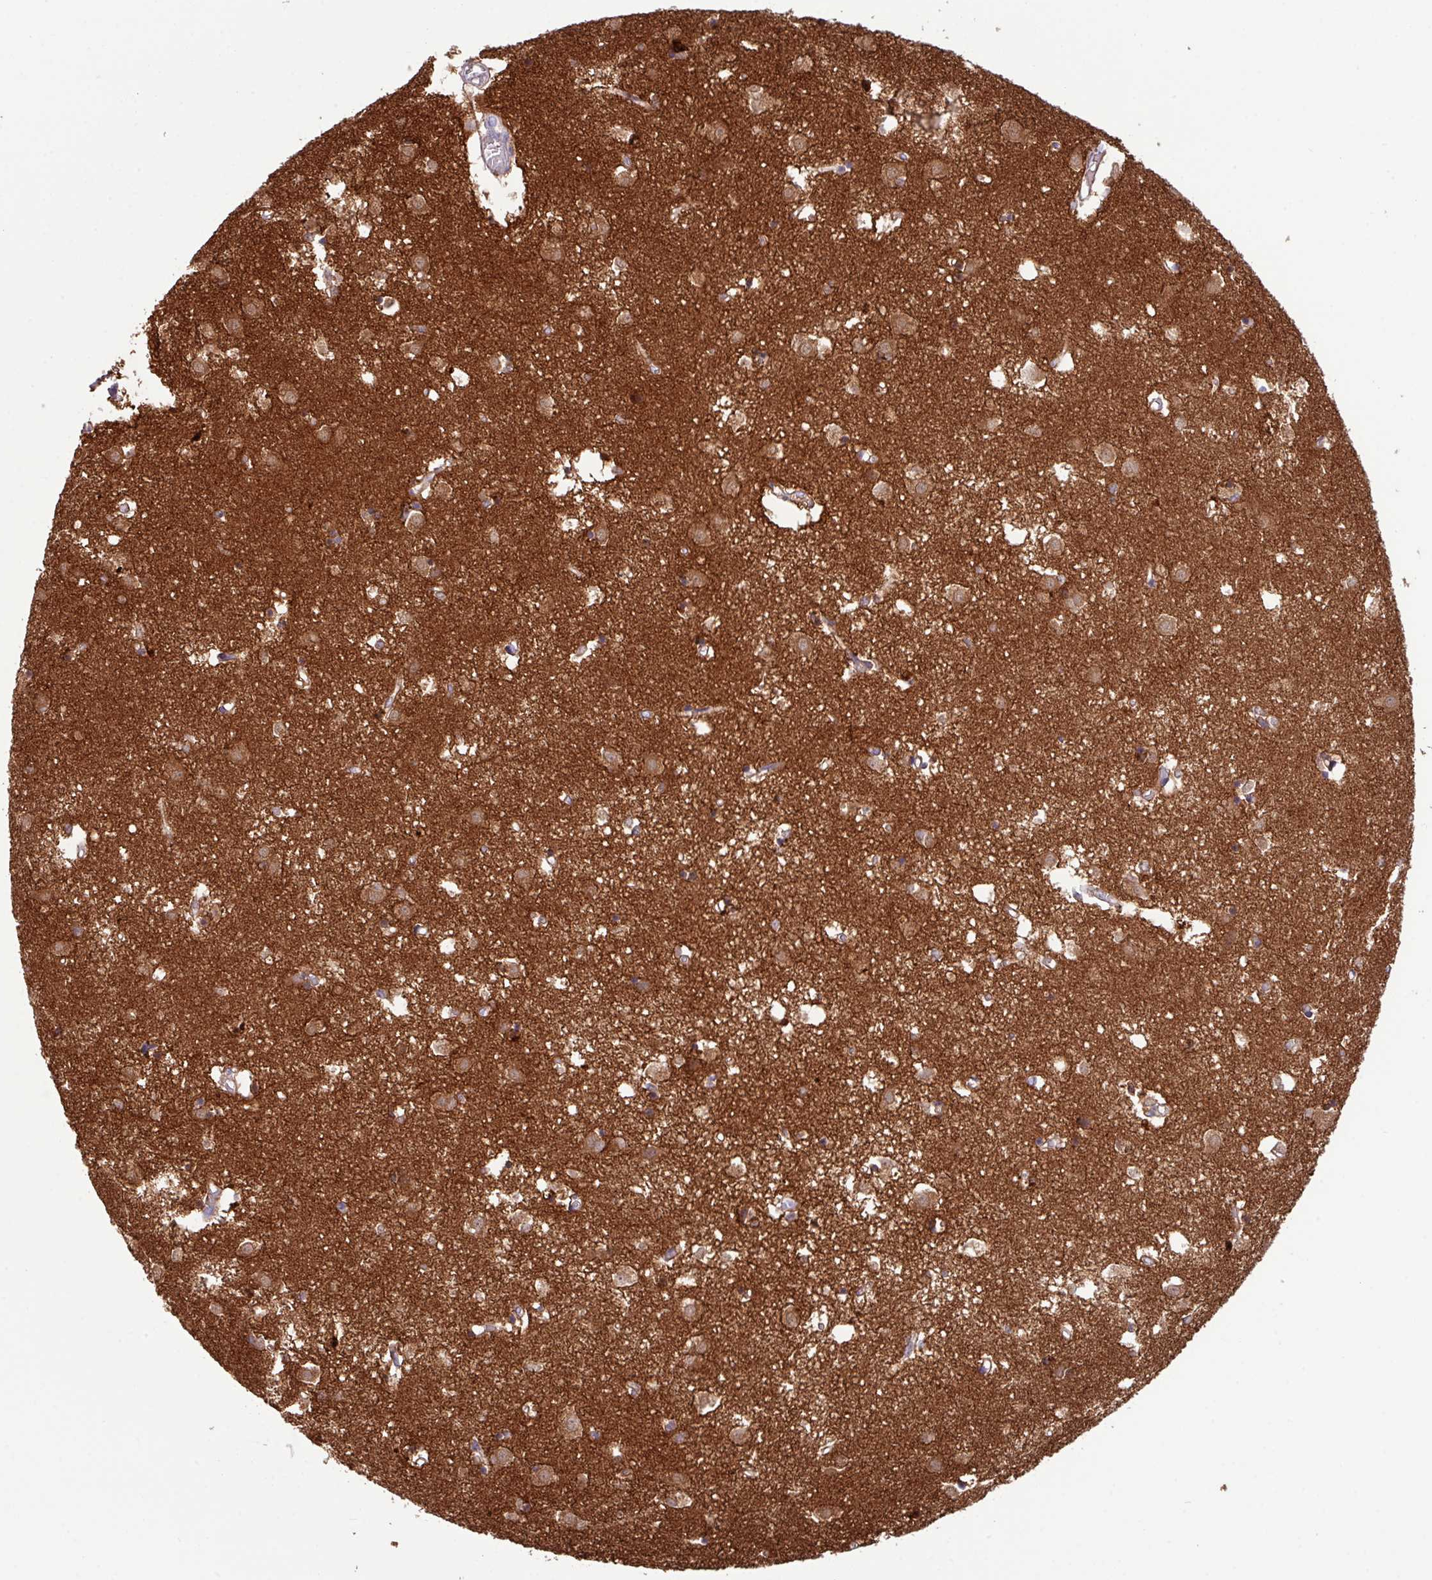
{"staining": {"intensity": "moderate", "quantity": ">75%", "location": "cytoplasmic/membranous"}, "tissue": "caudate", "cell_type": "Glial cells", "image_type": "normal", "snomed": [{"axis": "morphology", "description": "Normal tissue, NOS"}, {"axis": "topography", "description": "Lateral ventricle wall"}], "caption": "A high-resolution image shows immunohistochemistry staining of unremarkable caudate, which shows moderate cytoplasmic/membranous expression in approximately >75% of glial cells. (brown staining indicates protein expression, while blue staining denotes nuclei).", "gene": "KIRREL3", "patient": {"sex": "male", "age": 70}}